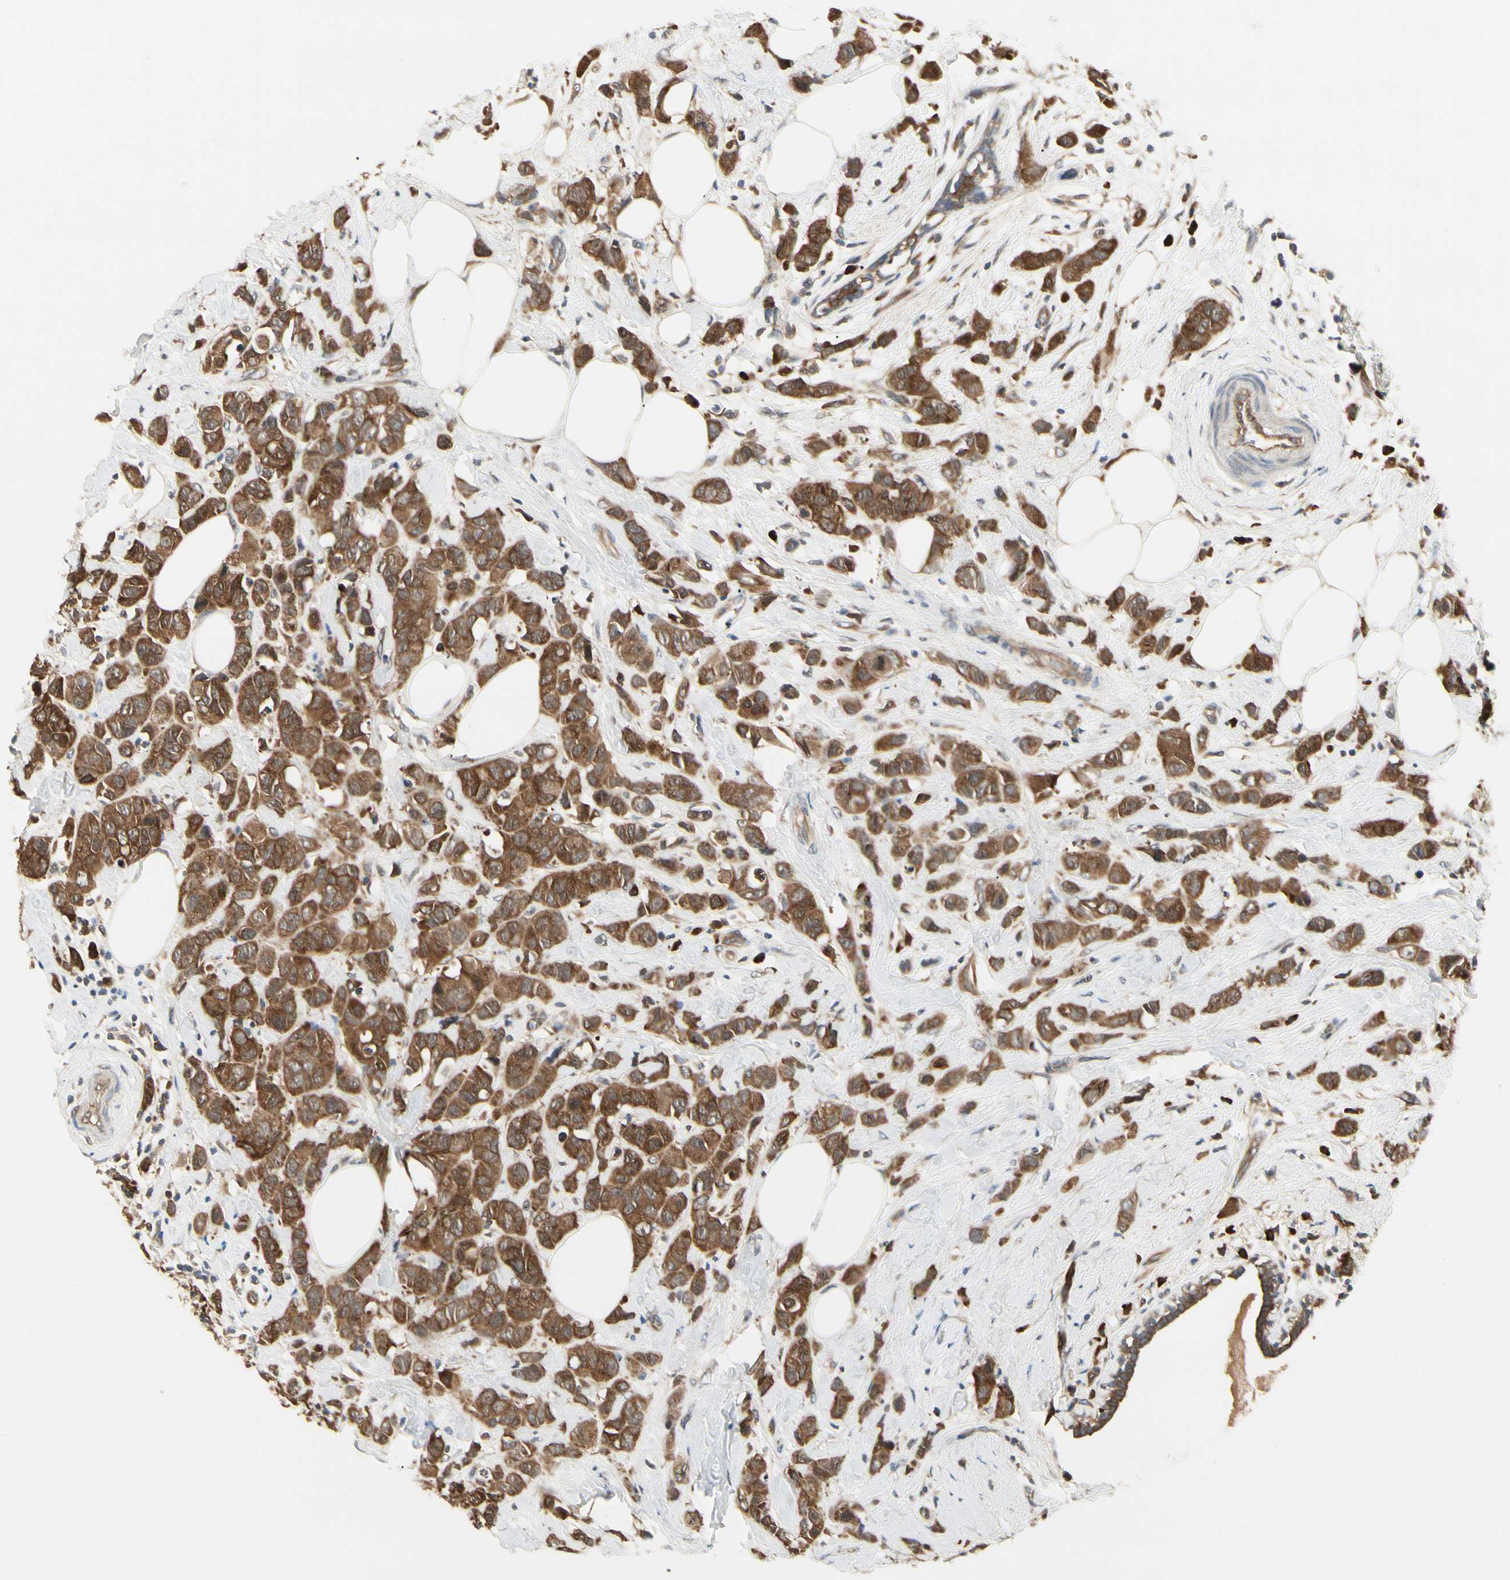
{"staining": {"intensity": "strong", "quantity": ">75%", "location": "cytoplasmic/membranous"}, "tissue": "breast cancer", "cell_type": "Tumor cells", "image_type": "cancer", "snomed": [{"axis": "morphology", "description": "Normal tissue, NOS"}, {"axis": "morphology", "description": "Duct carcinoma"}, {"axis": "topography", "description": "Breast"}], "caption": "Immunohistochemical staining of breast cancer (infiltrating ductal carcinoma) shows high levels of strong cytoplasmic/membranous protein staining in approximately >75% of tumor cells.", "gene": "NME1-NME2", "patient": {"sex": "female", "age": 50}}